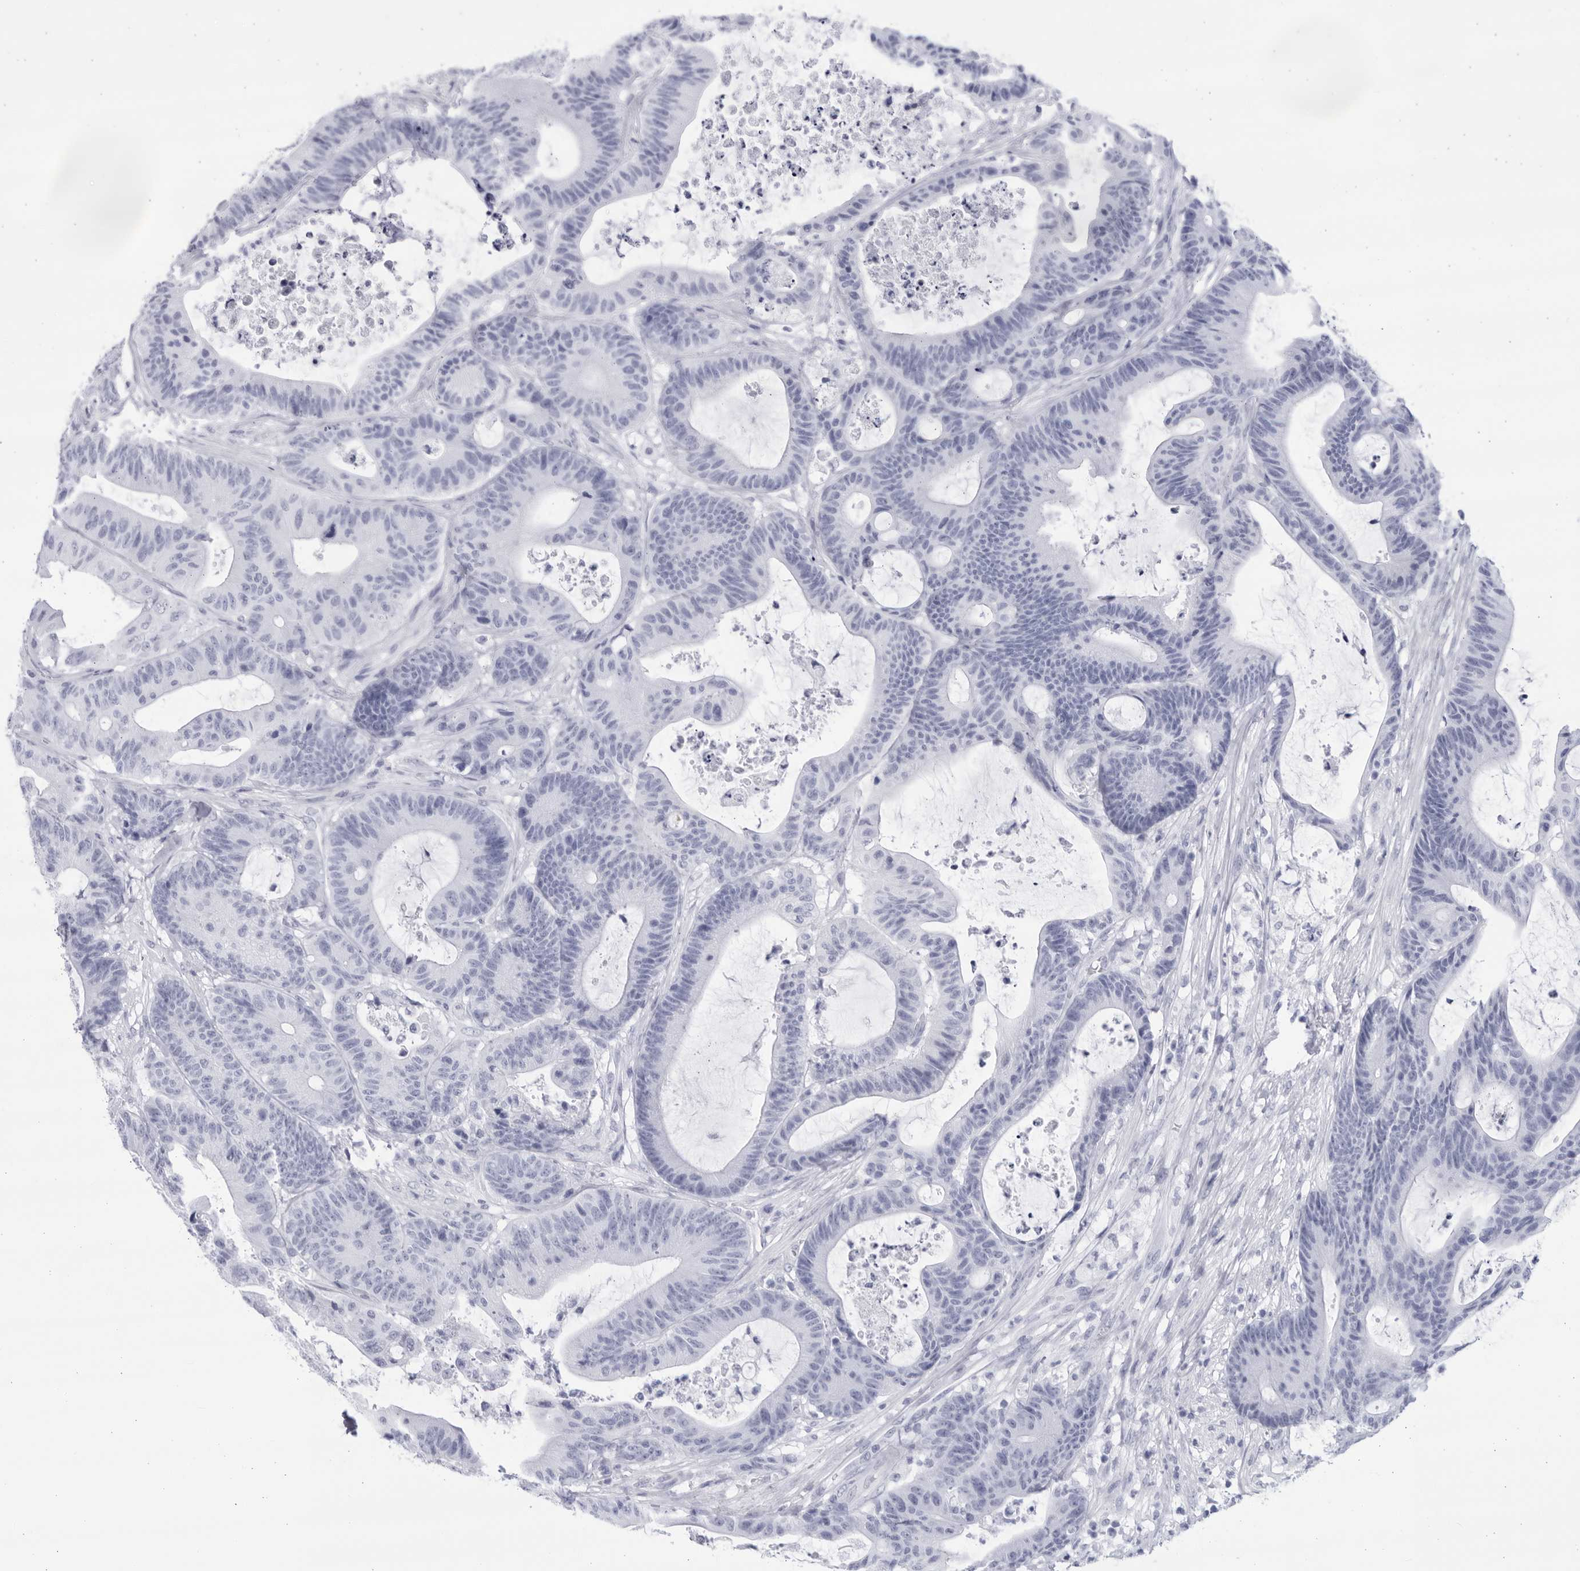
{"staining": {"intensity": "negative", "quantity": "none", "location": "none"}, "tissue": "colorectal cancer", "cell_type": "Tumor cells", "image_type": "cancer", "snomed": [{"axis": "morphology", "description": "Adenocarcinoma, NOS"}, {"axis": "topography", "description": "Colon"}], "caption": "This is an immunohistochemistry histopathology image of human adenocarcinoma (colorectal). There is no positivity in tumor cells.", "gene": "CCDC181", "patient": {"sex": "female", "age": 84}}